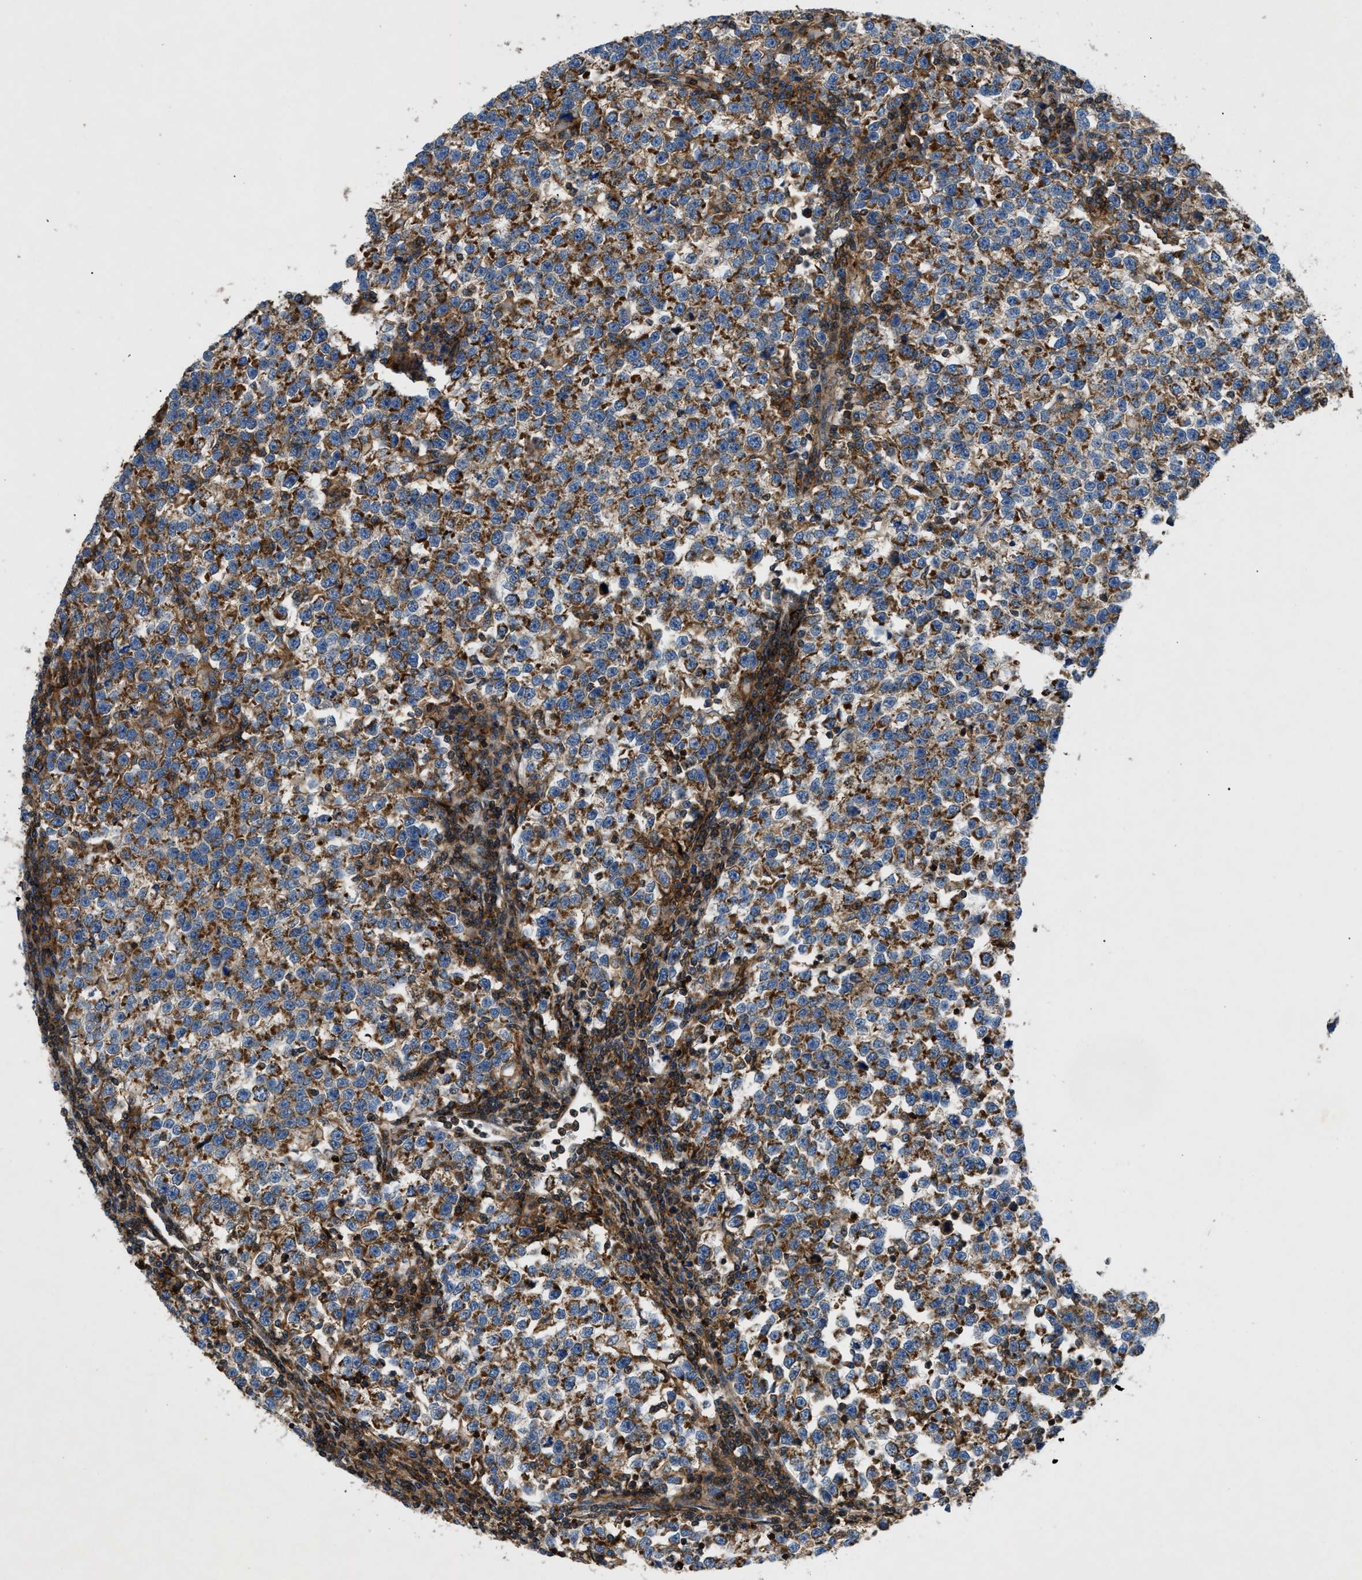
{"staining": {"intensity": "moderate", "quantity": ">75%", "location": "cytoplasmic/membranous"}, "tissue": "testis cancer", "cell_type": "Tumor cells", "image_type": "cancer", "snomed": [{"axis": "morphology", "description": "Normal tissue, NOS"}, {"axis": "morphology", "description": "Seminoma, NOS"}, {"axis": "topography", "description": "Testis"}], "caption": "Testis cancer (seminoma) stained with IHC demonstrates moderate cytoplasmic/membranous staining in approximately >75% of tumor cells. The staining was performed using DAB, with brown indicating positive protein expression. Nuclei are stained blue with hematoxylin.", "gene": "DHODH", "patient": {"sex": "male", "age": 43}}